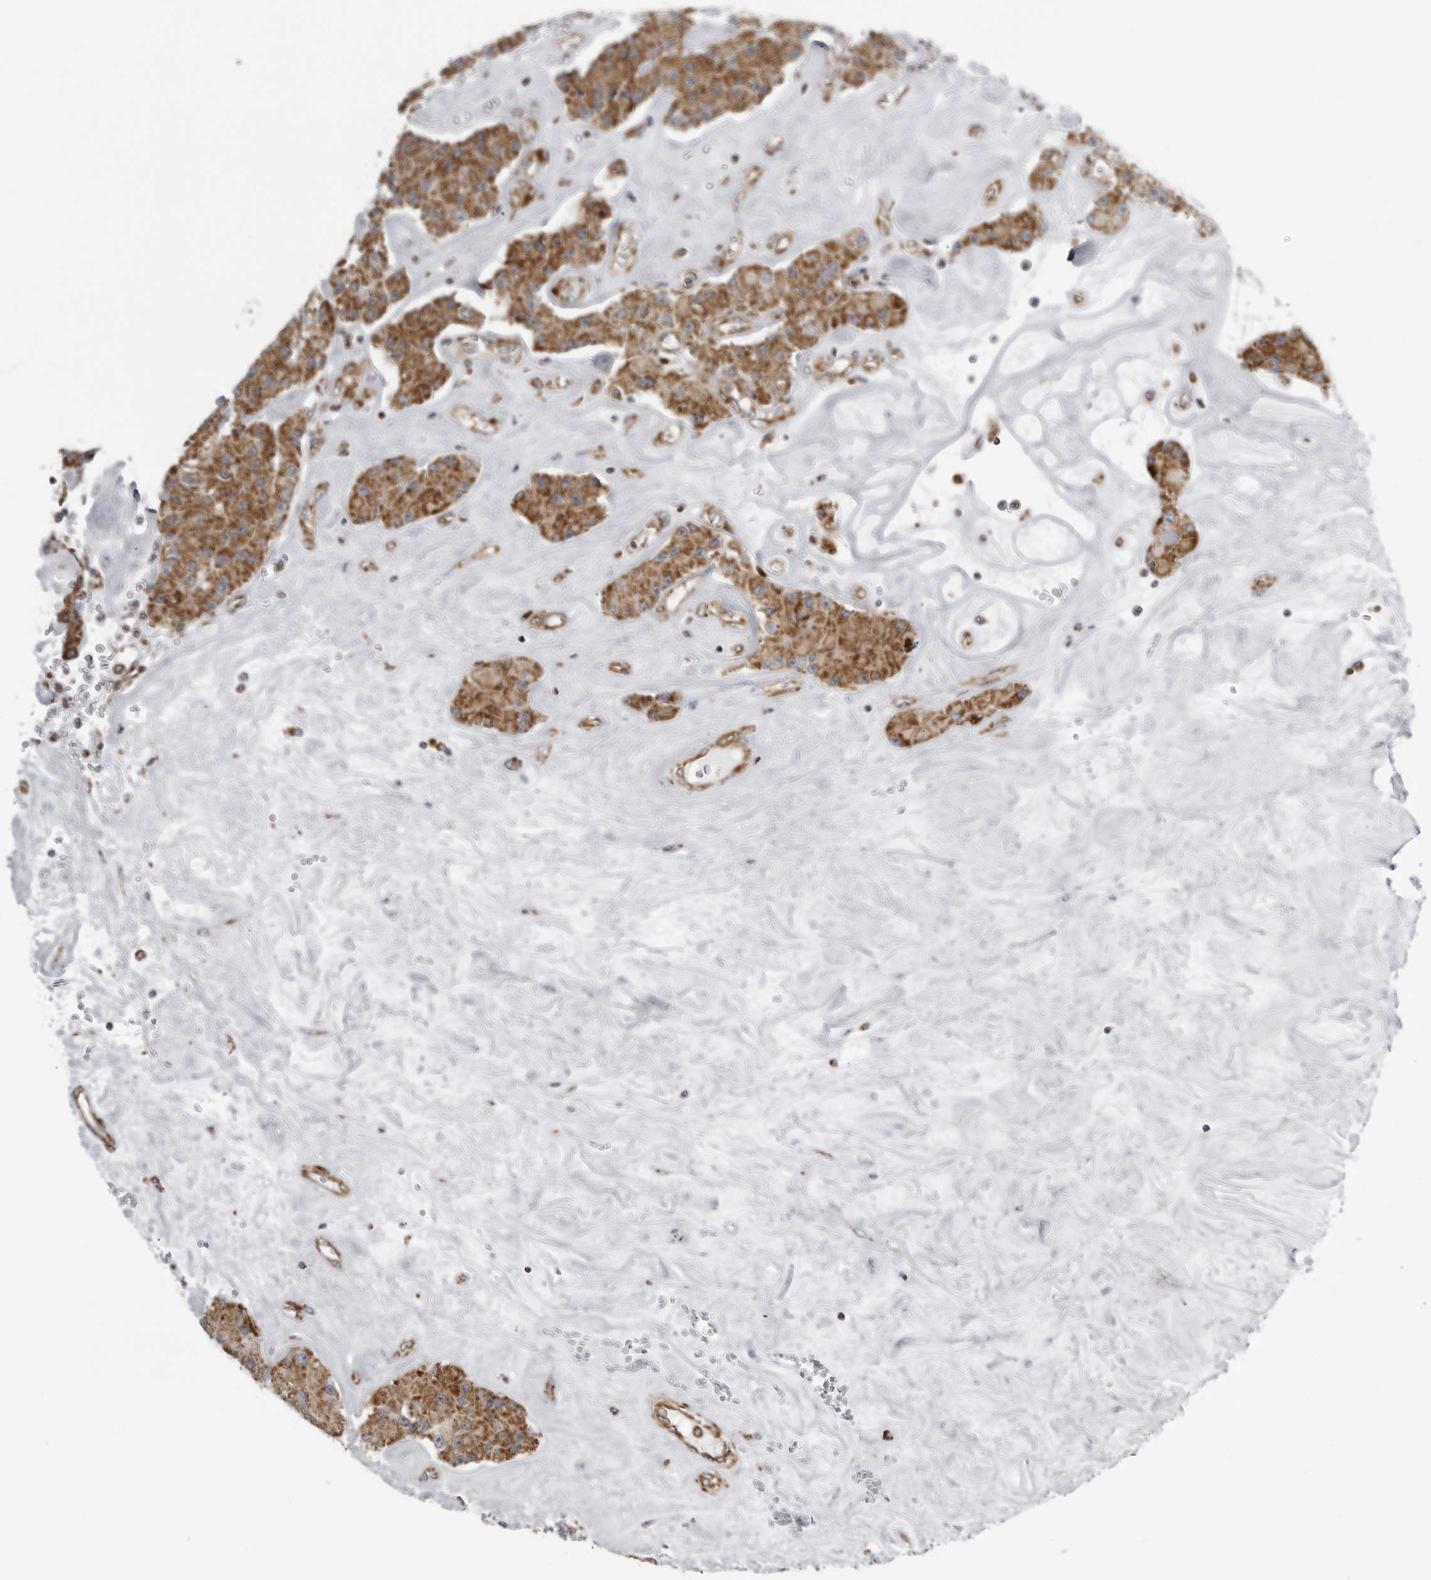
{"staining": {"intensity": "strong", "quantity": ">75%", "location": "cytoplasmic/membranous"}, "tissue": "carcinoid", "cell_type": "Tumor cells", "image_type": "cancer", "snomed": [{"axis": "morphology", "description": "Carcinoid, malignant, NOS"}, {"axis": "topography", "description": "Pancreas"}], "caption": "Tumor cells exhibit high levels of strong cytoplasmic/membranous positivity in about >75% of cells in human carcinoid.", "gene": "FH", "patient": {"sex": "male", "age": 41}}